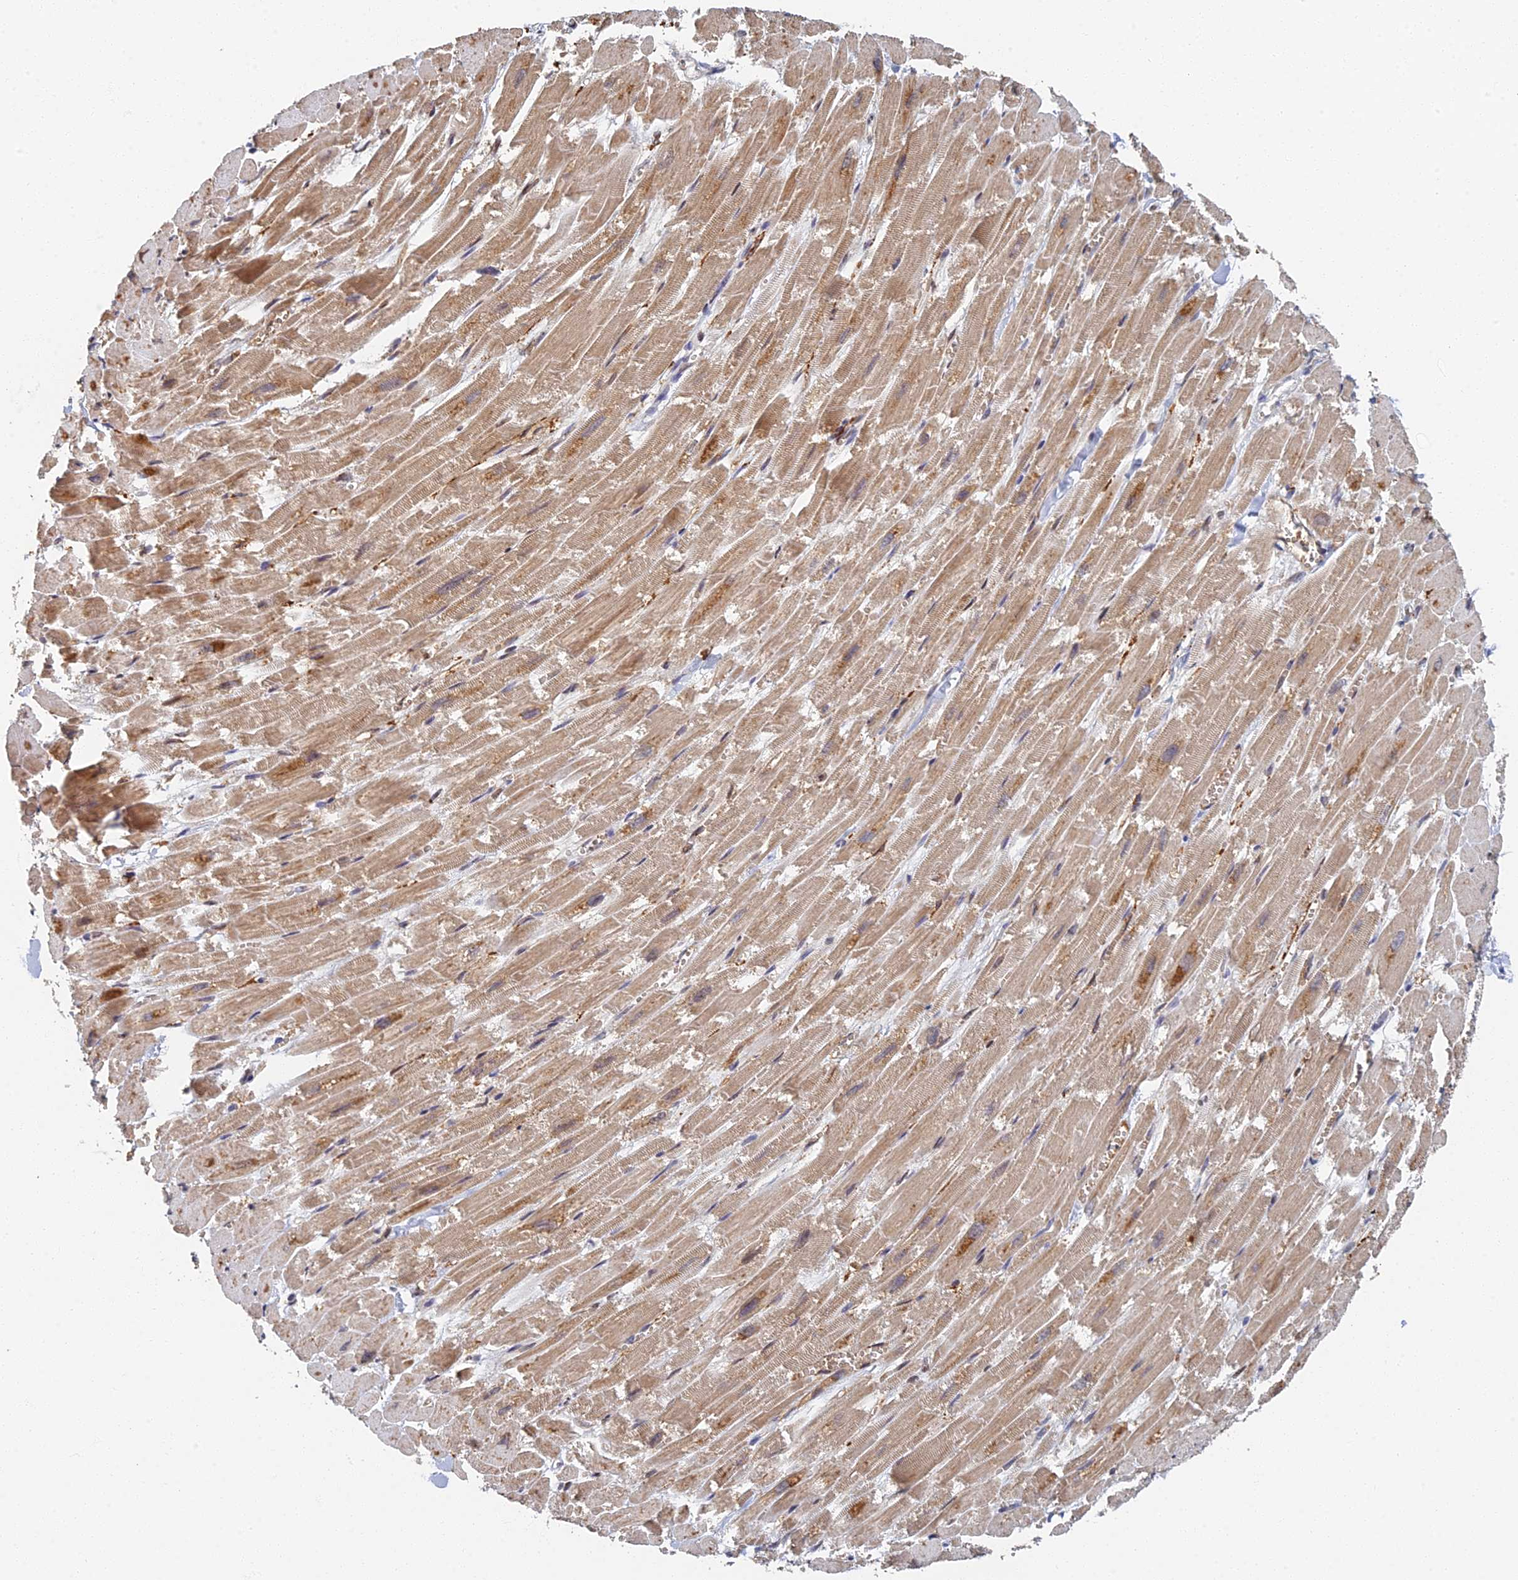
{"staining": {"intensity": "moderate", "quantity": ">75%", "location": "cytoplasmic/membranous,nuclear"}, "tissue": "heart muscle", "cell_type": "Cardiomyocytes", "image_type": "normal", "snomed": [{"axis": "morphology", "description": "Normal tissue, NOS"}, {"axis": "topography", "description": "Heart"}], "caption": "The photomicrograph demonstrates a brown stain indicating the presence of a protein in the cytoplasmic/membranous,nuclear of cardiomyocytes in heart muscle.", "gene": "GPATCH1", "patient": {"sex": "male", "age": 54}}